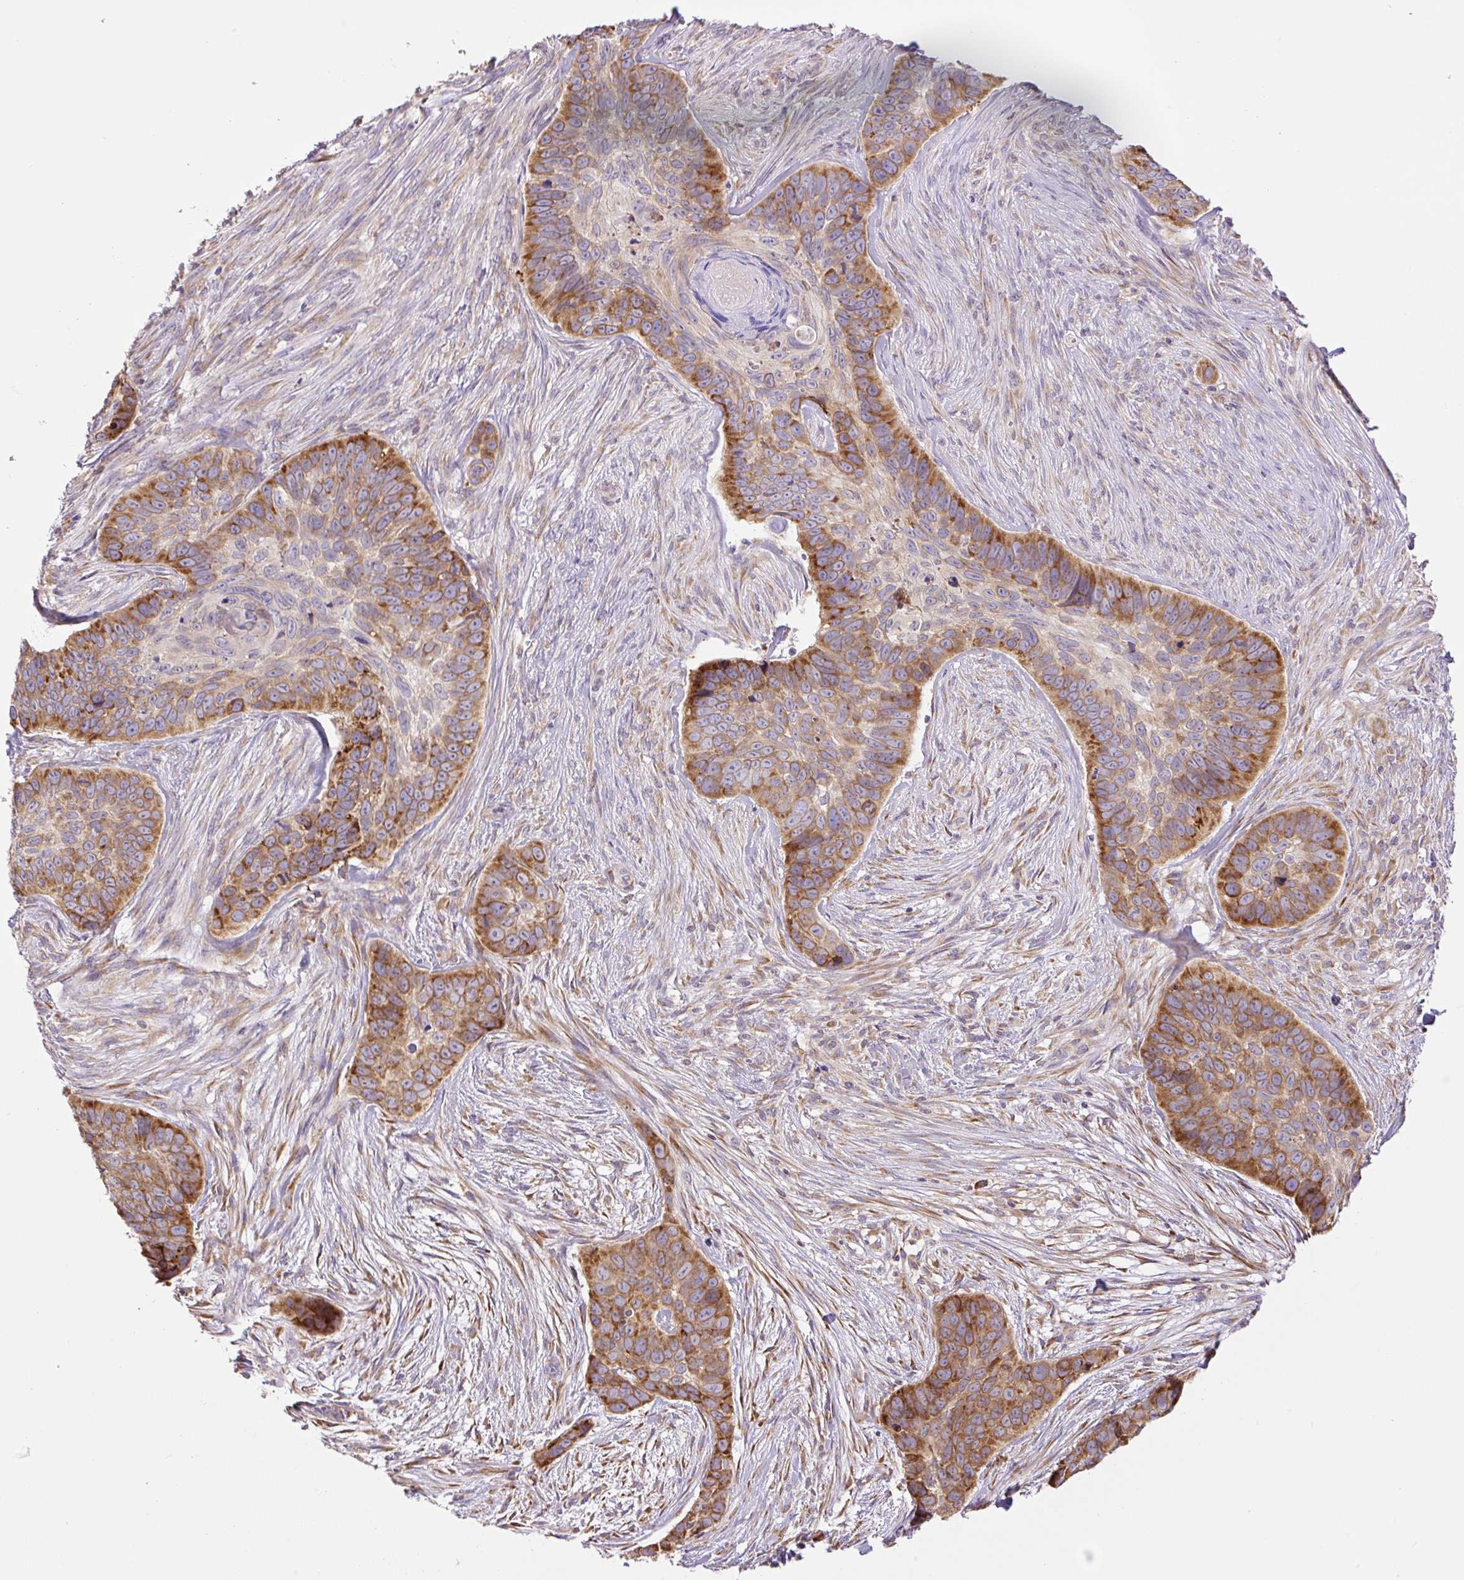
{"staining": {"intensity": "moderate", "quantity": ">75%", "location": "cytoplasmic/membranous"}, "tissue": "skin cancer", "cell_type": "Tumor cells", "image_type": "cancer", "snomed": [{"axis": "morphology", "description": "Basal cell carcinoma"}, {"axis": "topography", "description": "Skin"}], "caption": "A brown stain highlights moderate cytoplasmic/membranous expression of a protein in skin cancer tumor cells. The protein of interest is shown in brown color, while the nuclei are stained blue.", "gene": "POFUT1", "patient": {"sex": "female", "age": 82}}